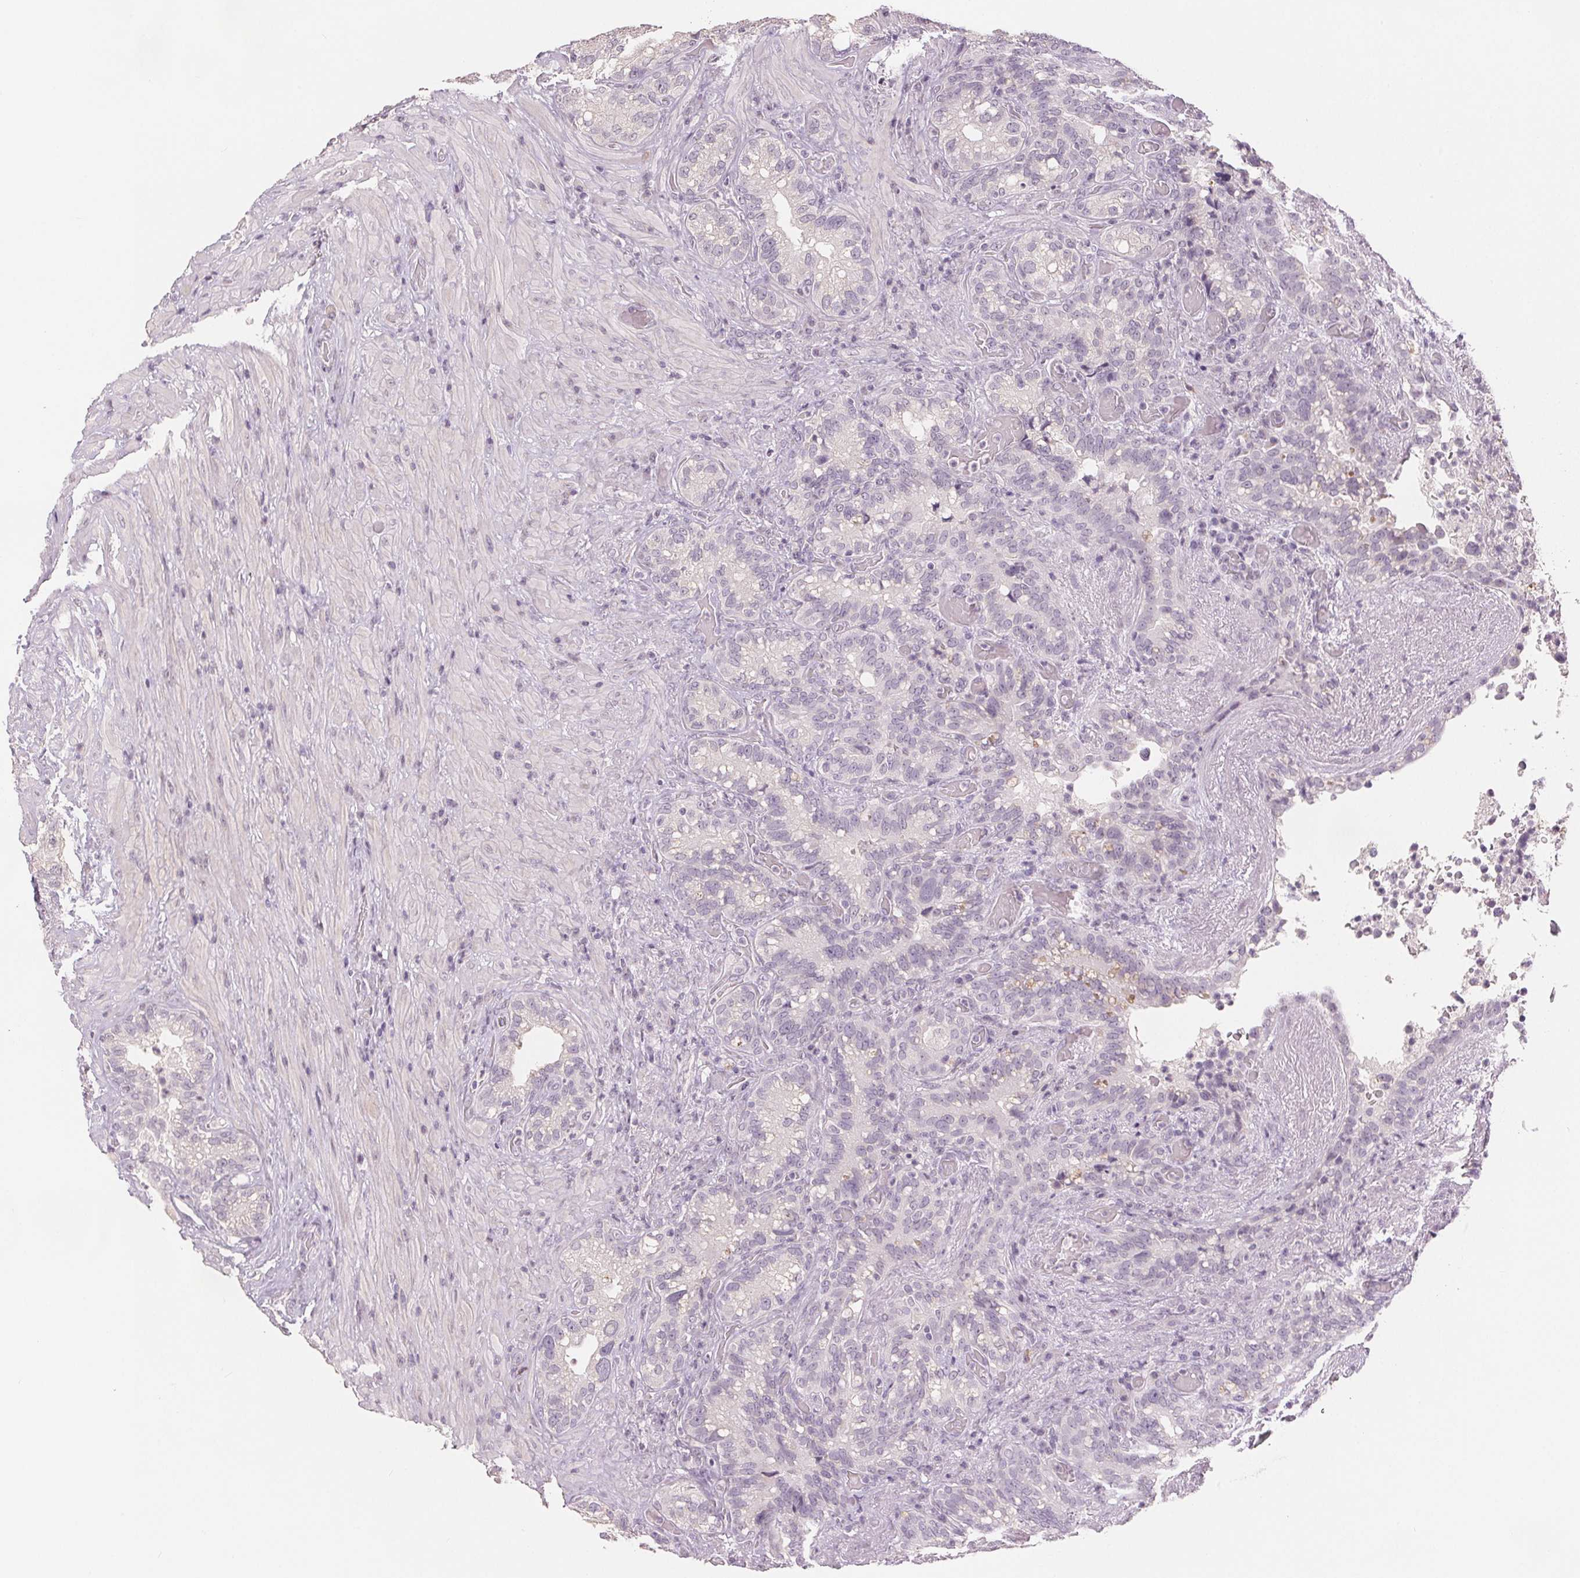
{"staining": {"intensity": "negative", "quantity": "none", "location": "none"}, "tissue": "seminal vesicle", "cell_type": "Glandular cells", "image_type": "normal", "snomed": [{"axis": "morphology", "description": "Normal tissue, NOS"}, {"axis": "topography", "description": "Seminal veicle"}], "caption": "Immunohistochemistry of benign human seminal vesicle exhibits no positivity in glandular cells.", "gene": "SLC27A5", "patient": {"sex": "male", "age": 68}}